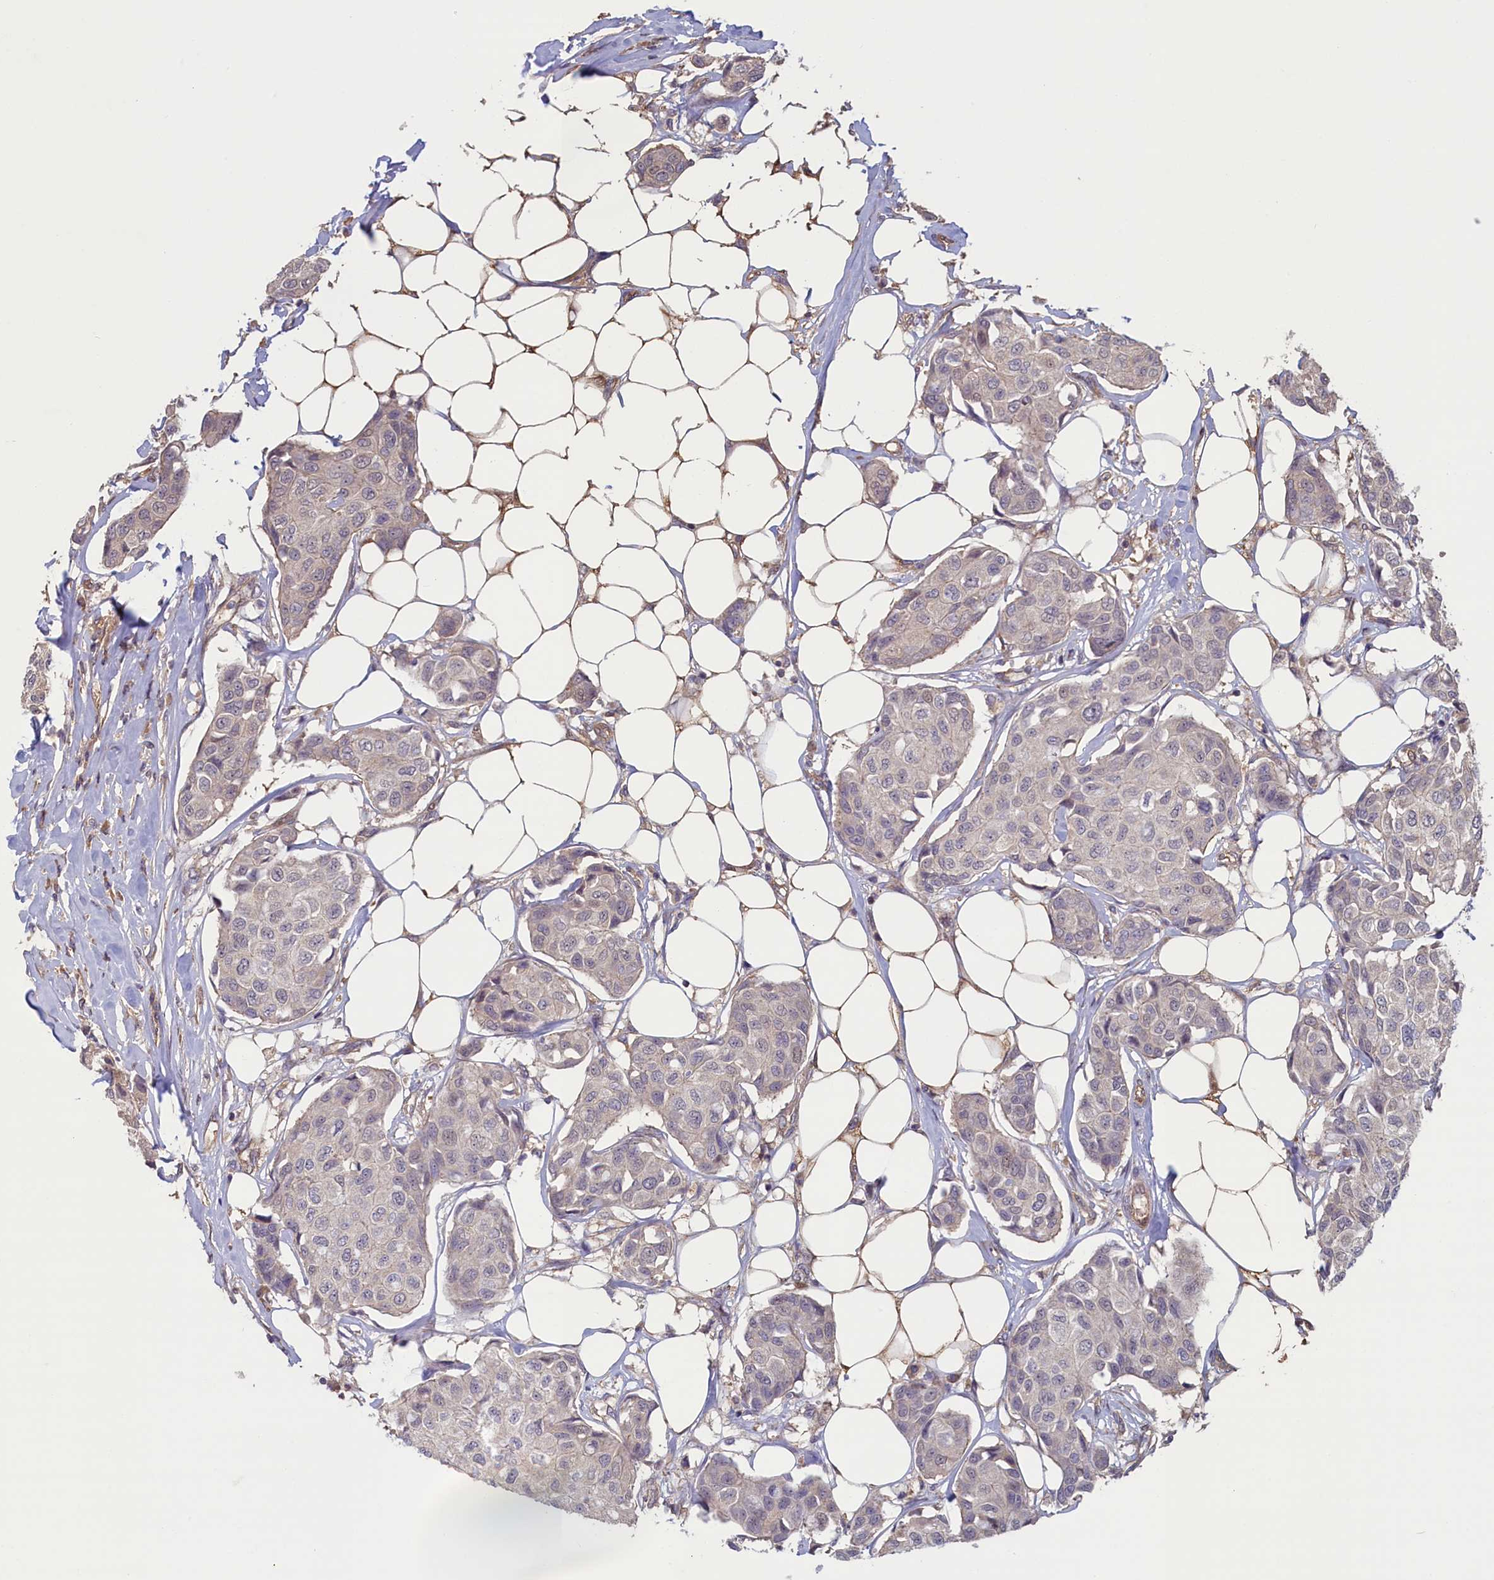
{"staining": {"intensity": "negative", "quantity": "none", "location": "none"}, "tissue": "breast cancer", "cell_type": "Tumor cells", "image_type": "cancer", "snomed": [{"axis": "morphology", "description": "Duct carcinoma"}, {"axis": "topography", "description": "Breast"}], "caption": "Immunohistochemical staining of human breast cancer shows no significant staining in tumor cells.", "gene": "CIAO2B", "patient": {"sex": "female", "age": 80}}